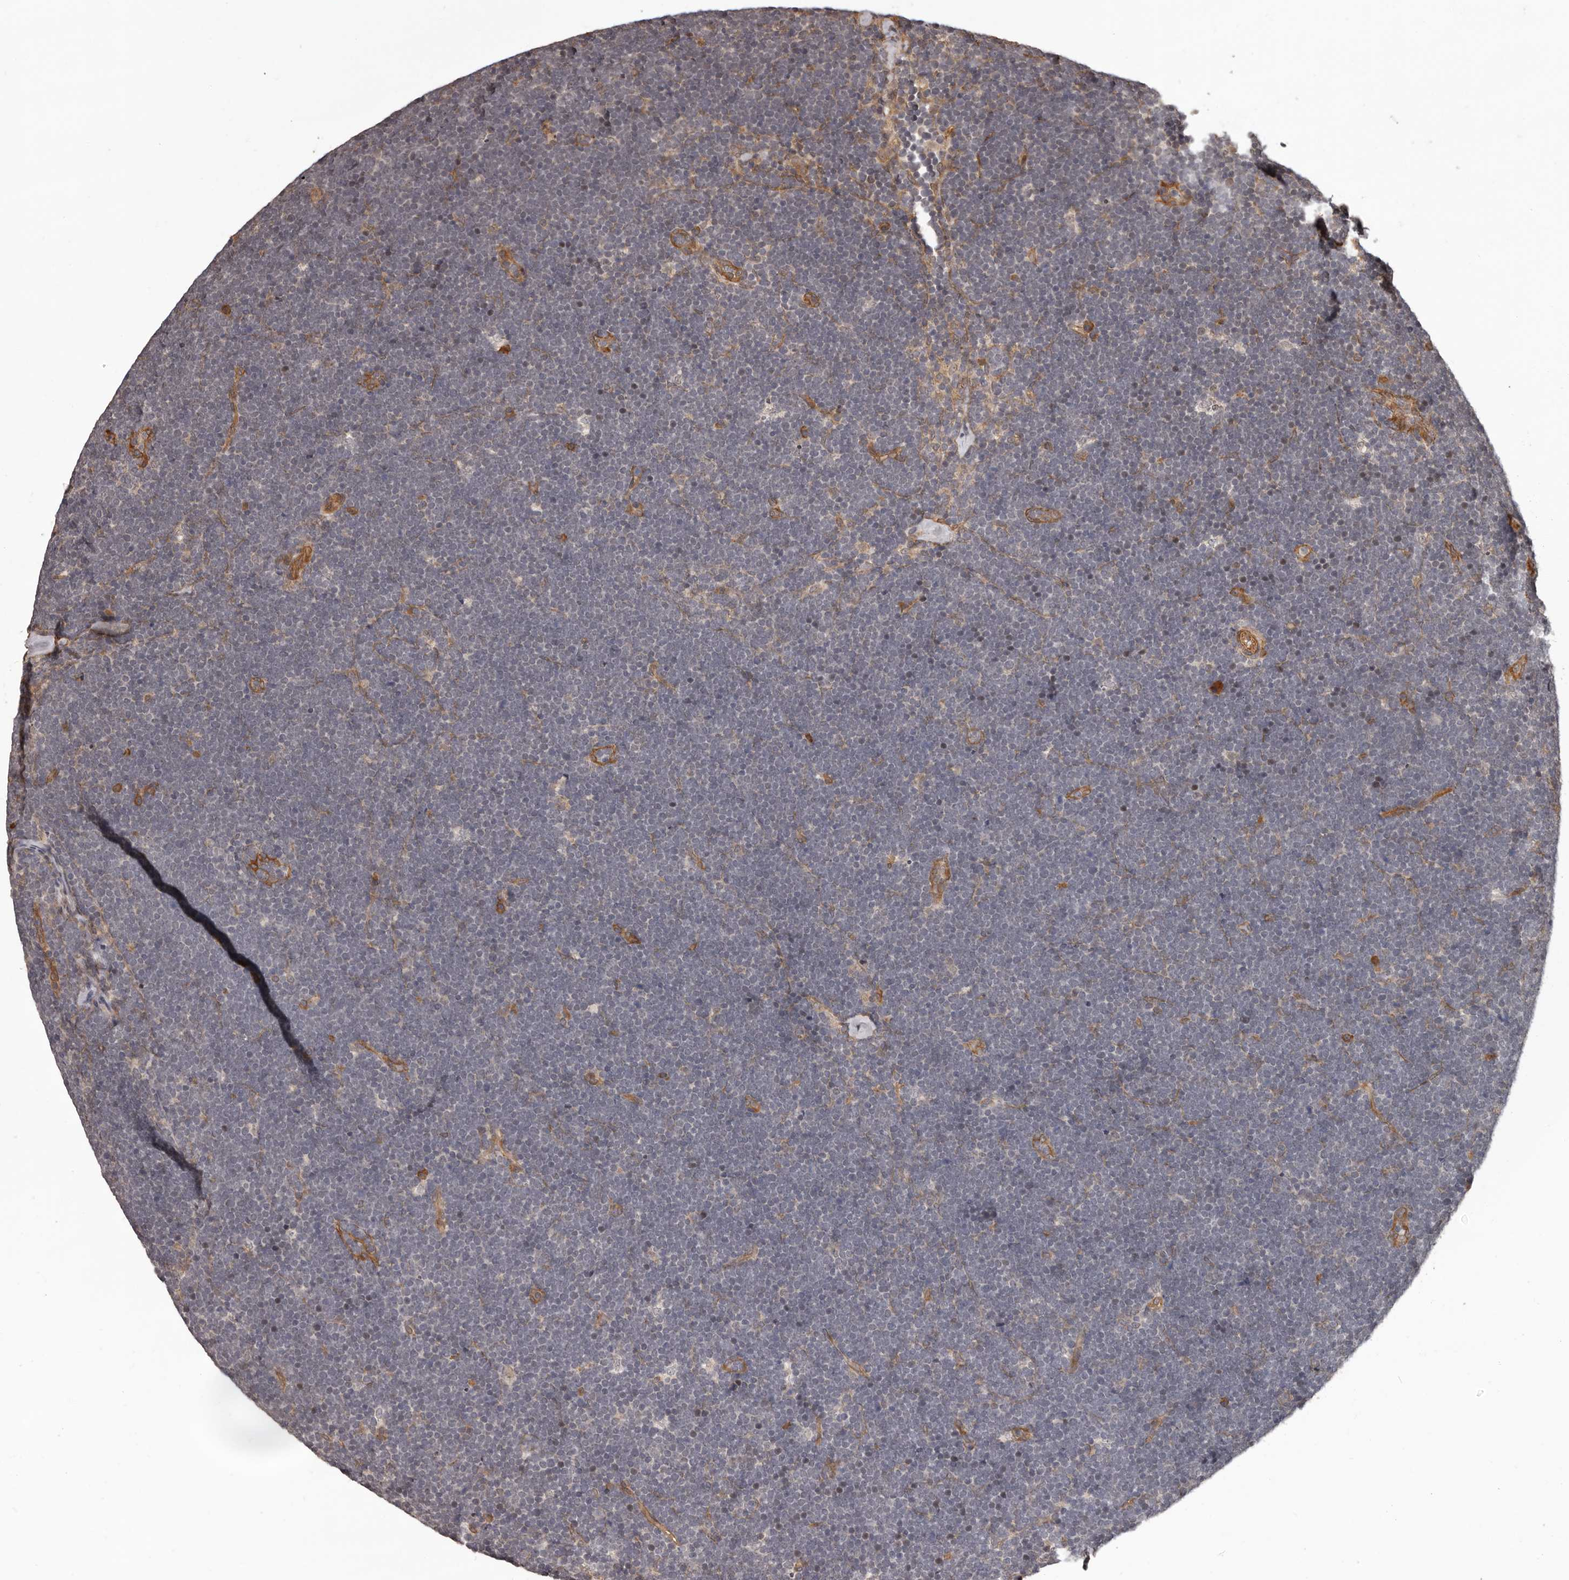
{"staining": {"intensity": "negative", "quantity": "none", "location": "none"}, "tissue": "lymphoma", "cell_type": "Tumor cells", "image_type": "cancer", "snomed": [{"axis": "morphology", "description": "Malignant lymphoma, non-Hodgkin's type, High grade"}, {"axis": "topography", "description": "Lymph node"}], "caption": "Immunohistochemistry (IHC) photomicrograph of human malignant lymphoma, non-Hodgkin's type (high-grade) stained for a protein (brown), which reveals no positivity in tumor cells.", "gene": "SLITRK6", "patient": {"sex": "male", "age": 13}}